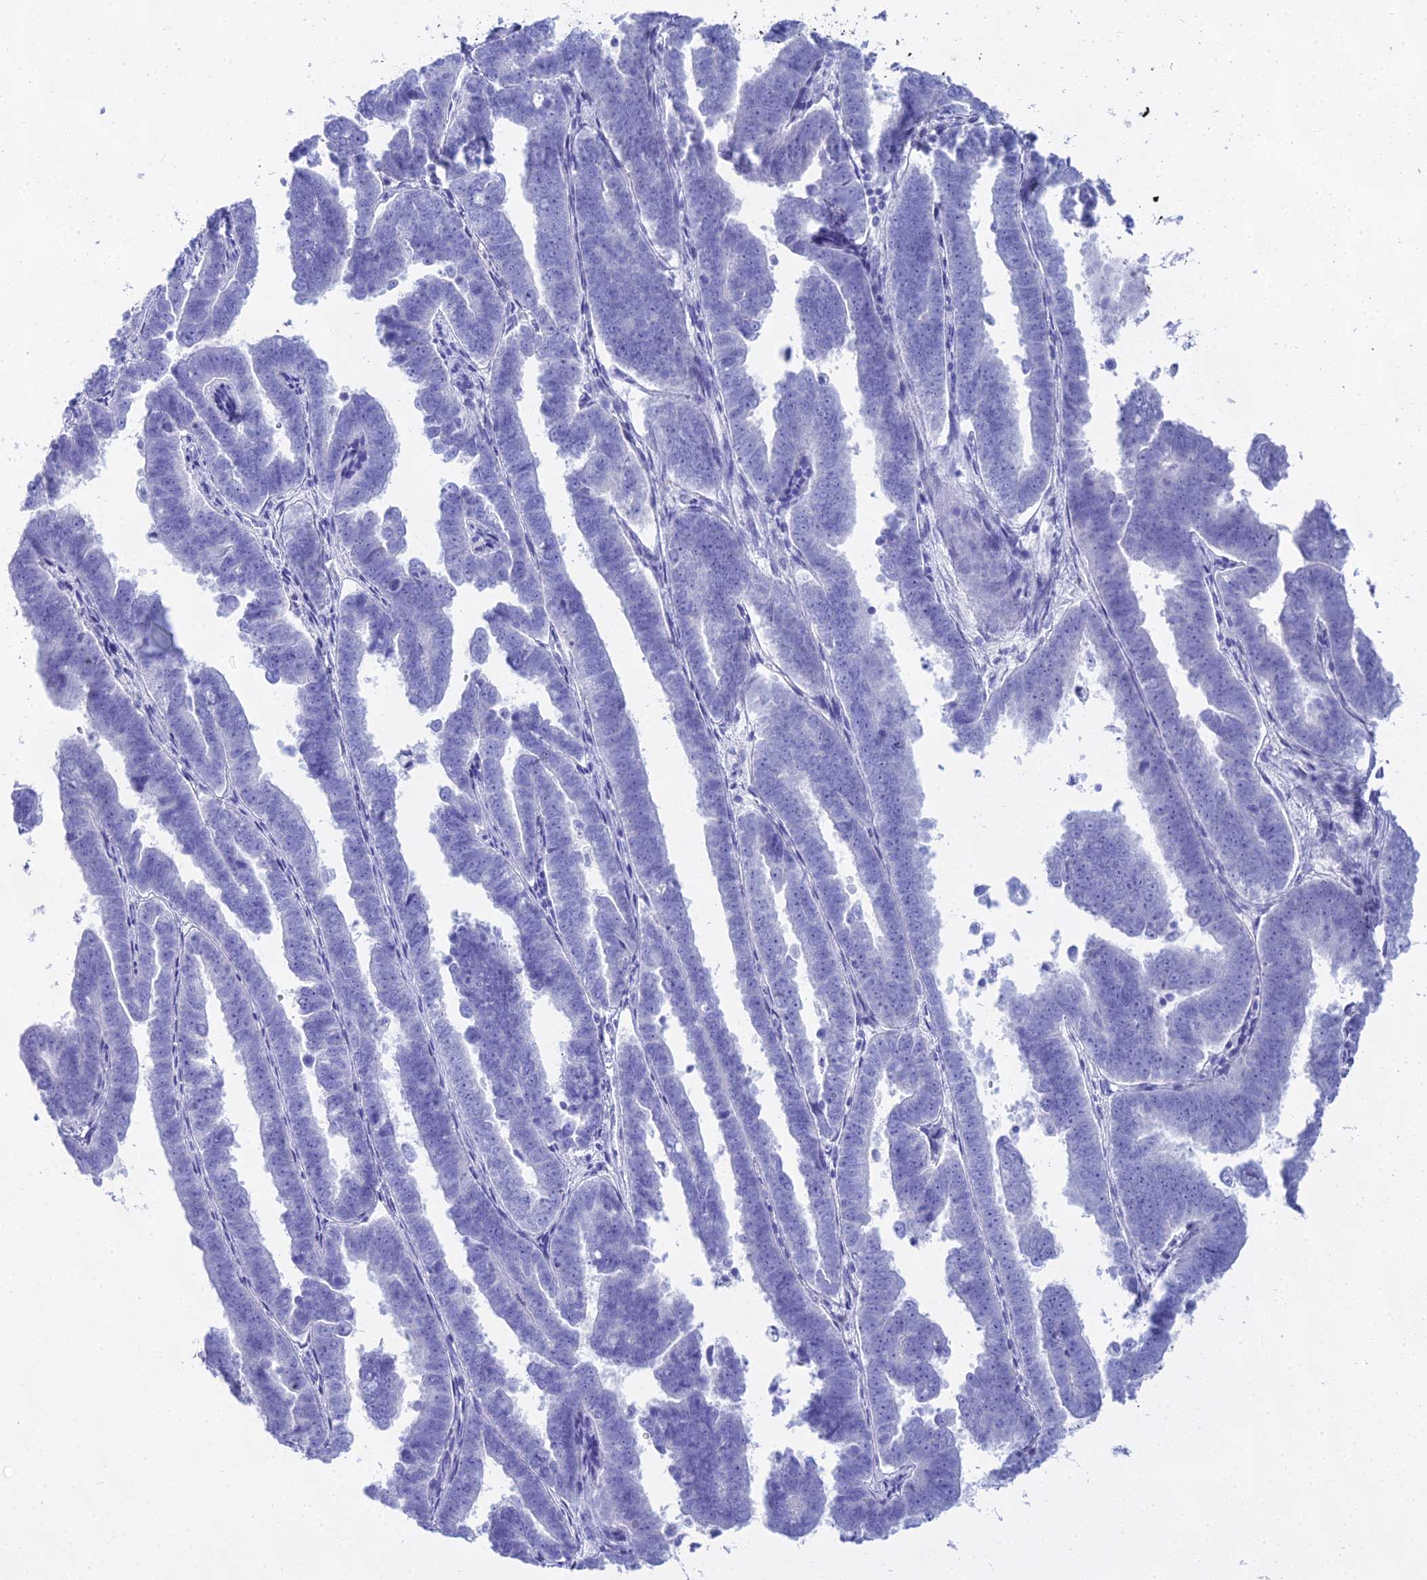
{"staining": {"intensity": "negative", "quantity": "none", "location": "none"}, "tissue": "endometrial cancer", "cell_type": "Tumor cells", "image_type": "cancer", "snomed": [{"axis": "morphology", "description": "Adenocarcinoma, NOS"}, {"axis": "topography", "description": "Endometrium"}], "caption": "Adenocarcinoma (endometrial) stained for a protein using immunohistochemistry (IHC) exhibits no staining tumor cells.", "gene": "CGB2", "patient": {"sex": "female", "age": 75}}